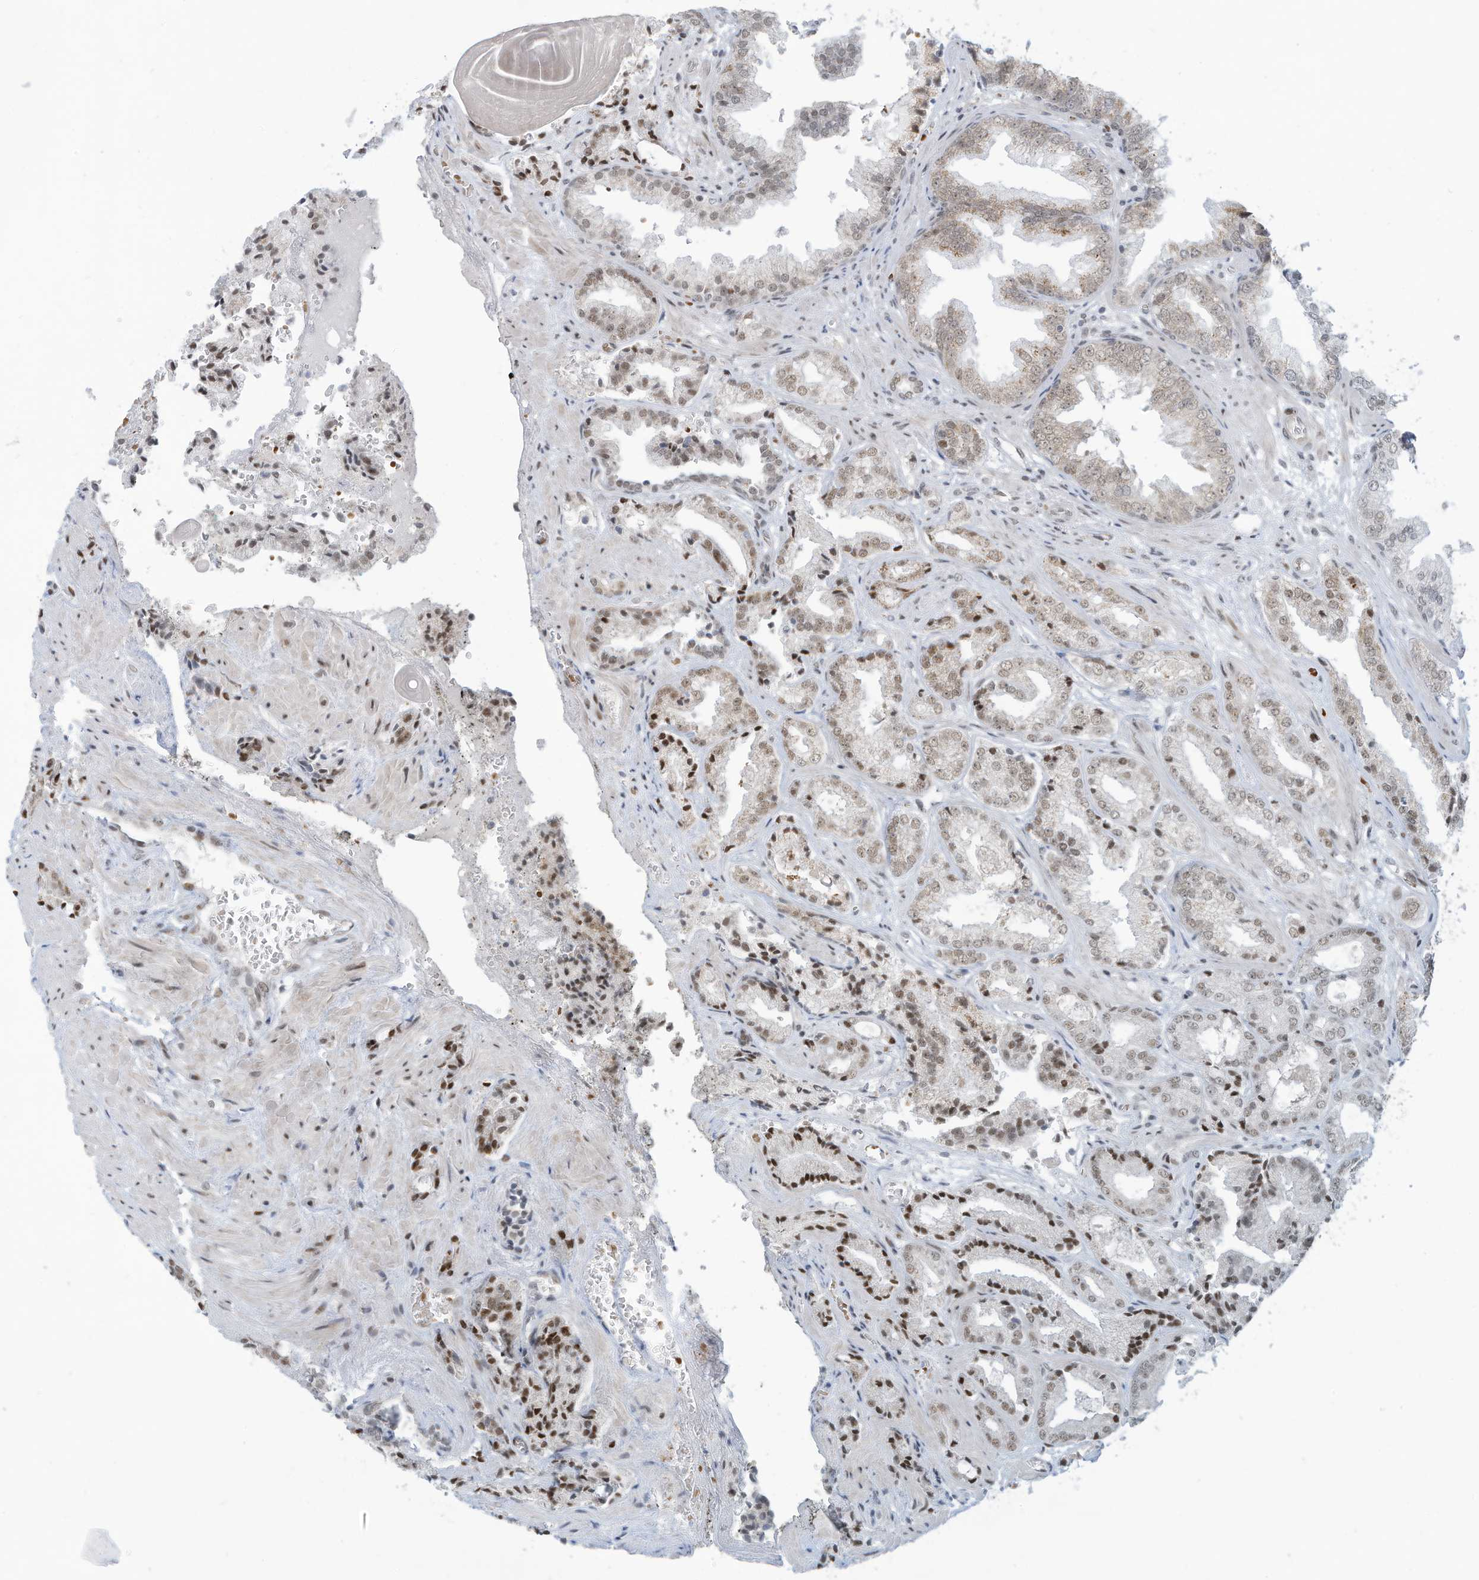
{"staining": {"intensity": "moderate", "quantity": "<25%", "location": "nuclear"}, "tissue": "prostate cancer", "cell_type": "Tumor cells", "image_type": "cancer", "snomed": [{"axis": "morphology", "description": "Adenocarcinoma, High grade"}, {"axis": "topography", "description": "Prostate"}], "caption": "The micrograph displays immunohistochemical staining of prostate cancer. There is moderate nuclear expression is present in about <25% of tumor cells.", "gene": "ECT2L", "patient": {"sex": "male", "age": 71}}